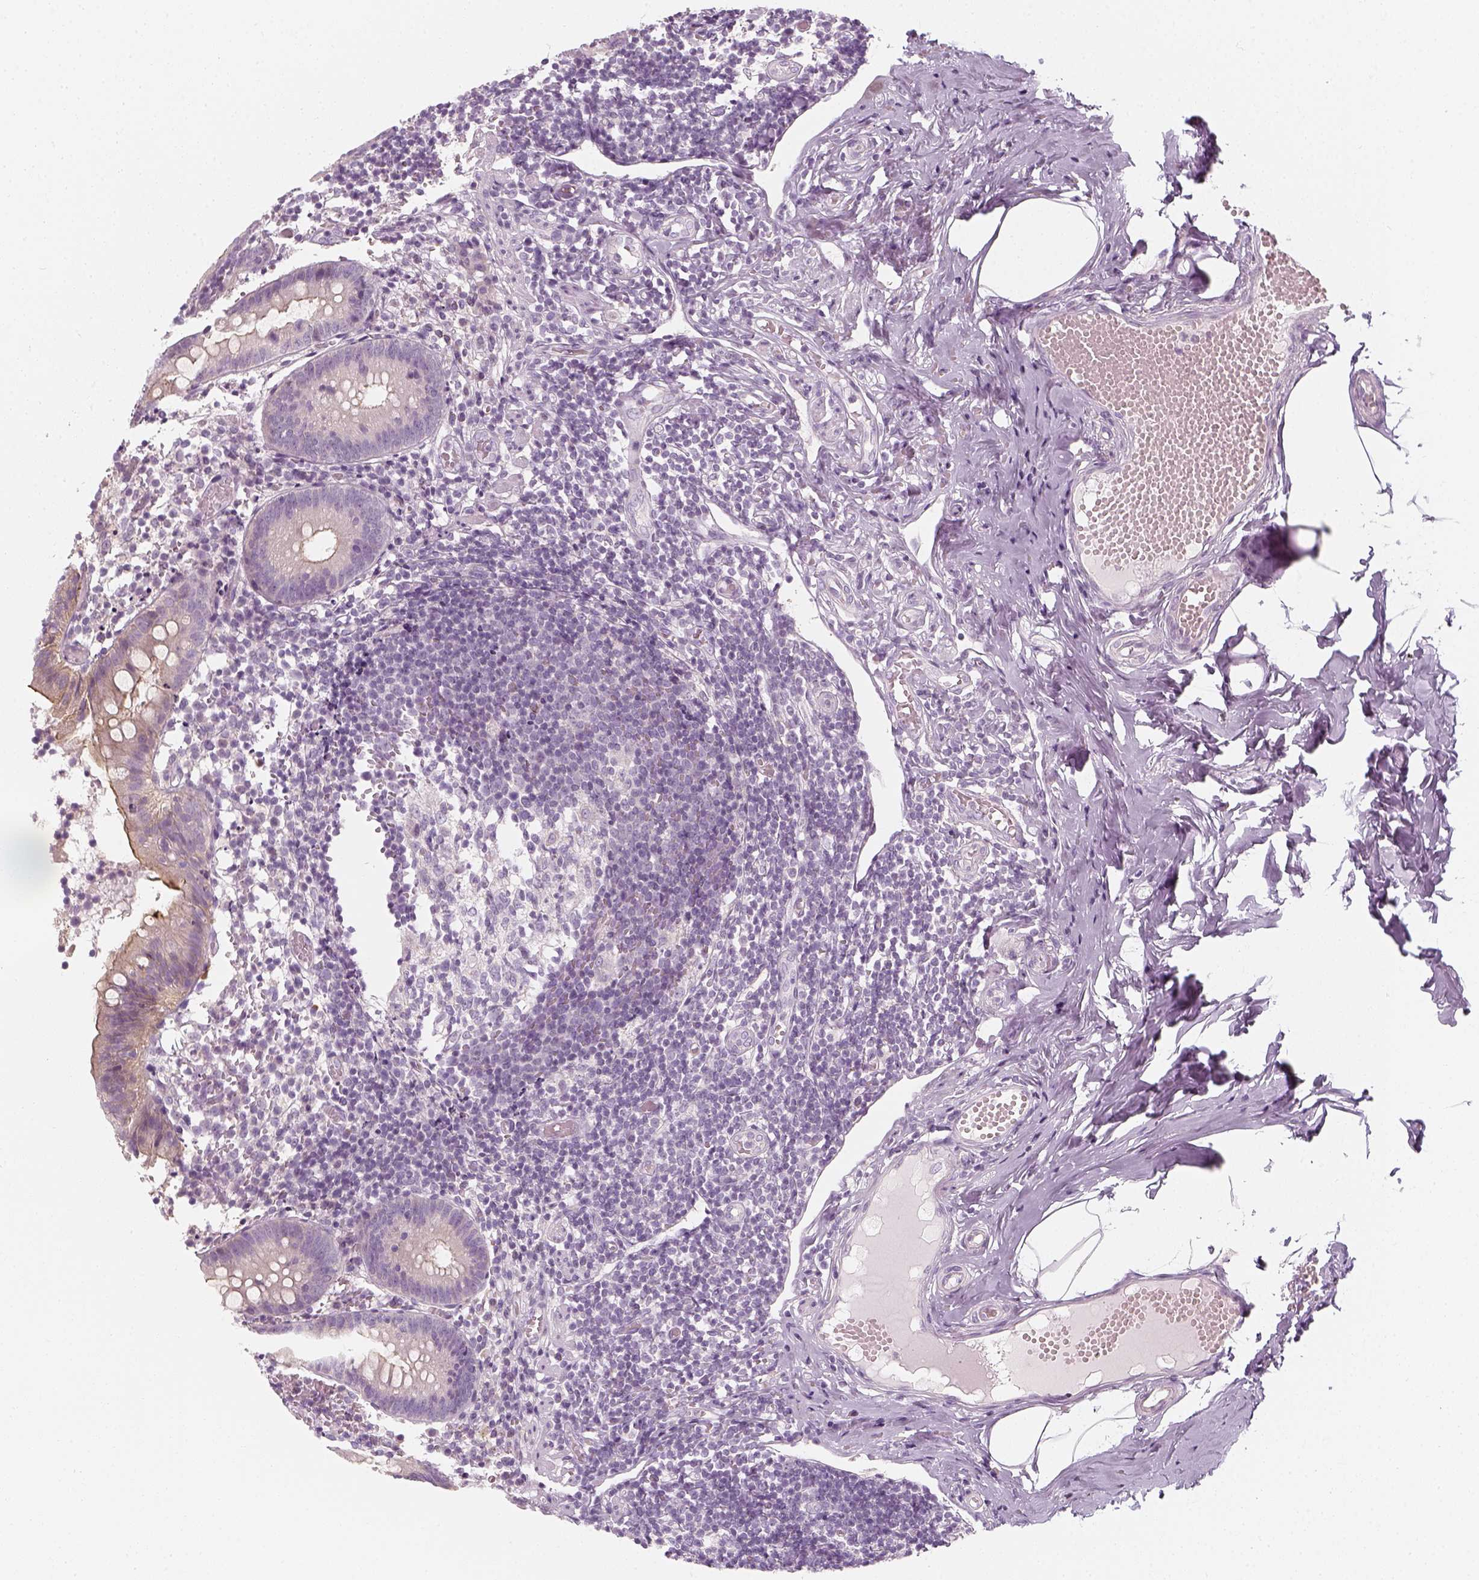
{"staining": {"intensity": "moderate", "quantity": "<25%", "location": "cytoplasmic/membranous"}, "tissue": "appendix", "cell_type": "Glandular cells", "image_type": "normal", "snomed": [{"axis": "morphology", "description": "Normal tissue, NOS"}, {"axis": "topography", "description": "Appendix"}], "caption": "Immunohistochemical staining of unremarkable human appendix demonstrates <25% levels of moderate cytoplasmic/membranous protein staining in about <25% of glandular cells. Using DAB (brown) and hematoxylin (blue) stains, captured at high magnification using brightfield microscopy.", "gene": "PRAME", "patient": {"sex": "female", "age": 32}}